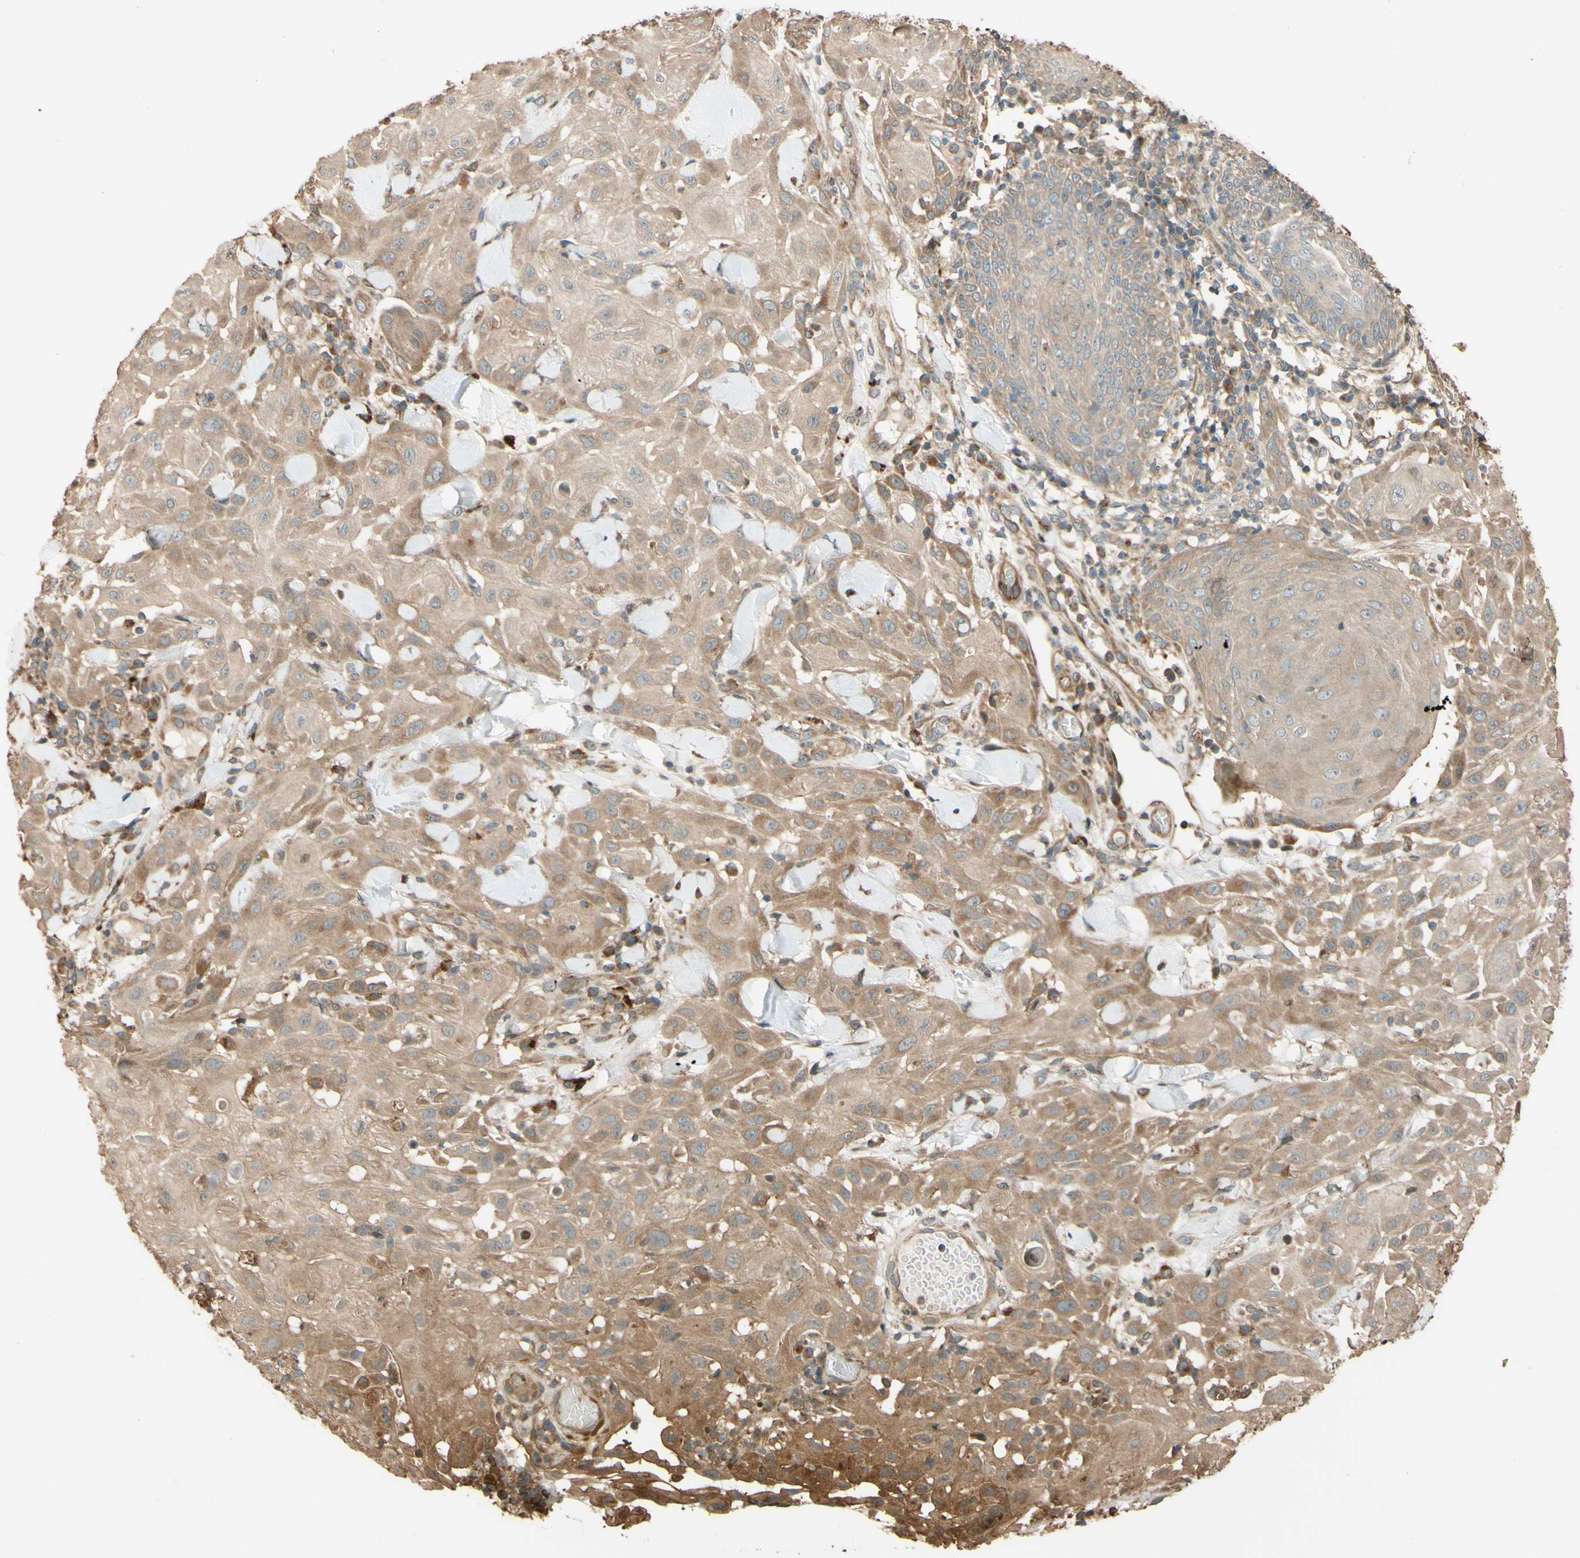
{"staining": {"intensity": "weak", "quantity": ">75%", "location": "cytoplasmic/membranous"}, "tissue": "skin cancer", "cell_type": "Tumor cells", "image_type": "cancer", "snomed": [{"axis": "morphology", "description": "Squamous cell carcinoma, NOS"}, {"axis": "topography", "description": "Skin"}], "caption": "This photomicrograph exhibits skin squamous cell carcinoma stained with immunohistochemistry to label a protein in brown. The cytoplasmic/membranous of tumor cells show weak positivity for the protein. Nuclei are counter-stained blue.", "gene": "RNF19A", "patient": {"sex": "male", "age": 24}}